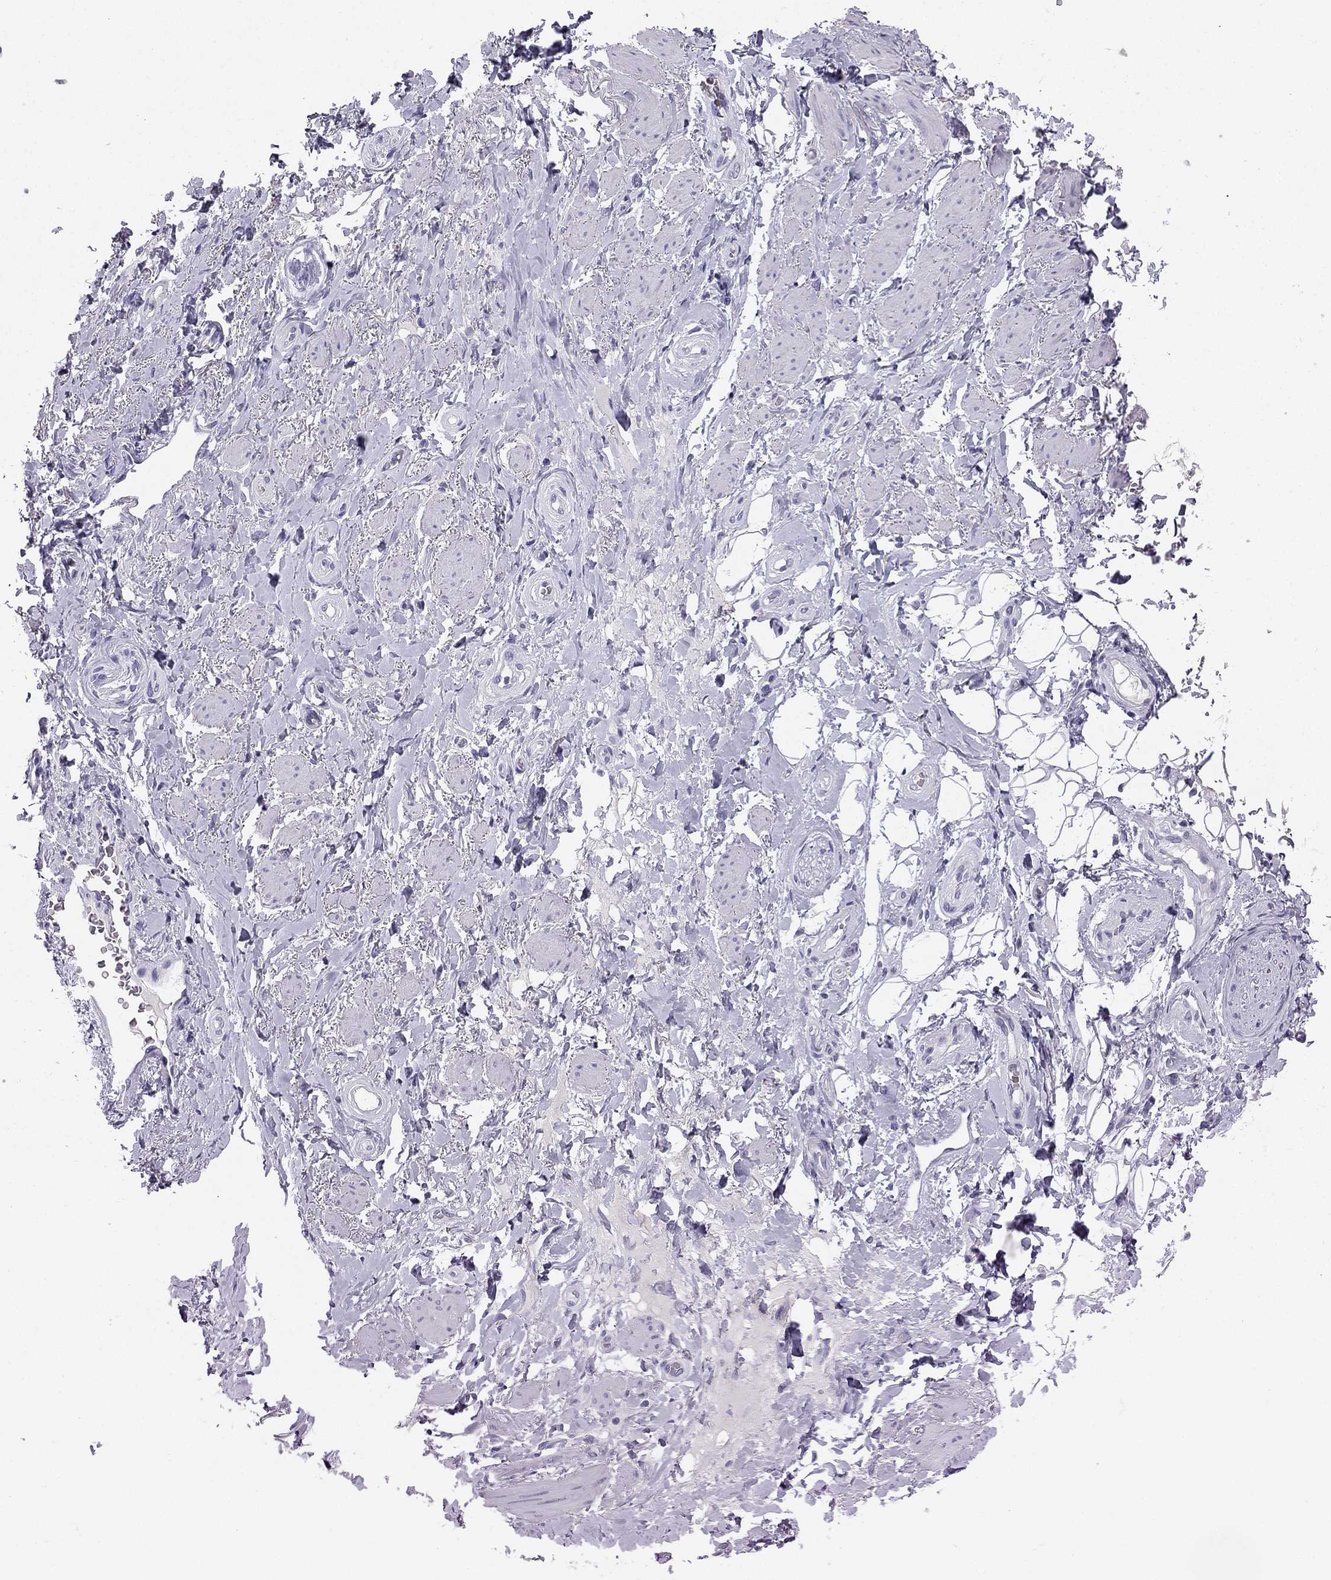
{"staining": {"intensity": "negative", "quantity": "none", "location": "none"}, "tissue": "adipose tissue", "cell_type": "Adipocytes", "image_type": "normal", "snomed": [{"axis": "morphology", "description": "Normal tissue, NOS"}, {"axis": "topography", "description": "Anal"}, {"axis": "topography", "description": "Peripheral nerve tissue"}], "caption": "Immunohistochemistry micrograph of benign human adipose tissue stained for a protein (brown), which shows no staining in adipocytes. Nuclei are stained in blue.", "gene": "NPTX1", "patient": {"sex": "male", "age": 53}}